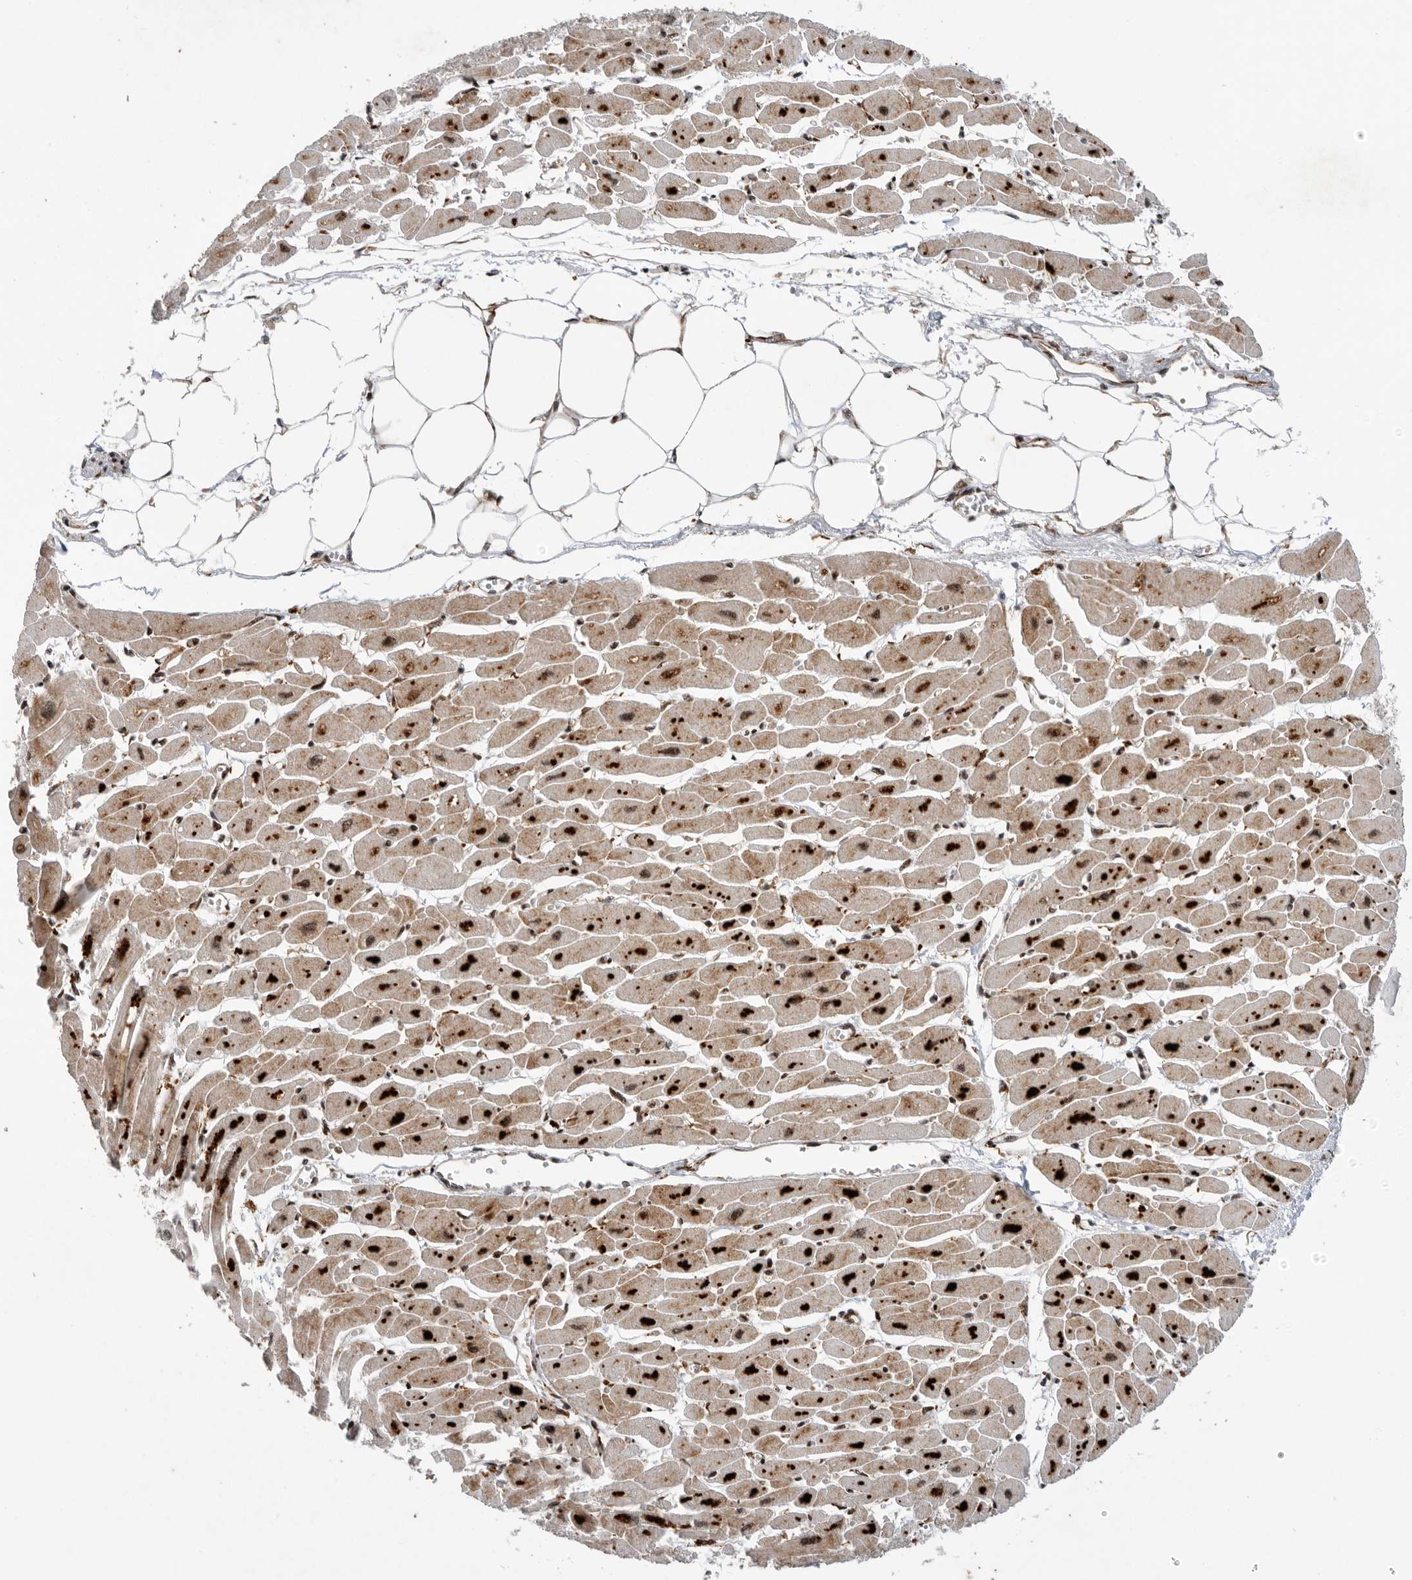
{"staining": {"intensity": "strong", "quantity": "25%-75%", "location": "cytoplasmic/membranous,nuclear"}, "tissue": "heart muscle", "cell_type": "Cardiomyocytes", "image_type": "normal", "snomed": [{"axis": "morphology", "description": "Normal tissue, NOS"}, {"axis": "topography", "description": "Heart"}], "caption": "Immunohistochemical staining of unremarkable heart muscle demonstrates strong cytoplasmic/membranous,nuclear protein positivity in about 25%-75% of cardiomyocytes. (DAB (3,3'-diaminobenzidine) IHC with brightfield microscopy, high magnification).", "gene": "FZD3", "patient": {"sex": "female", "age": 54}}